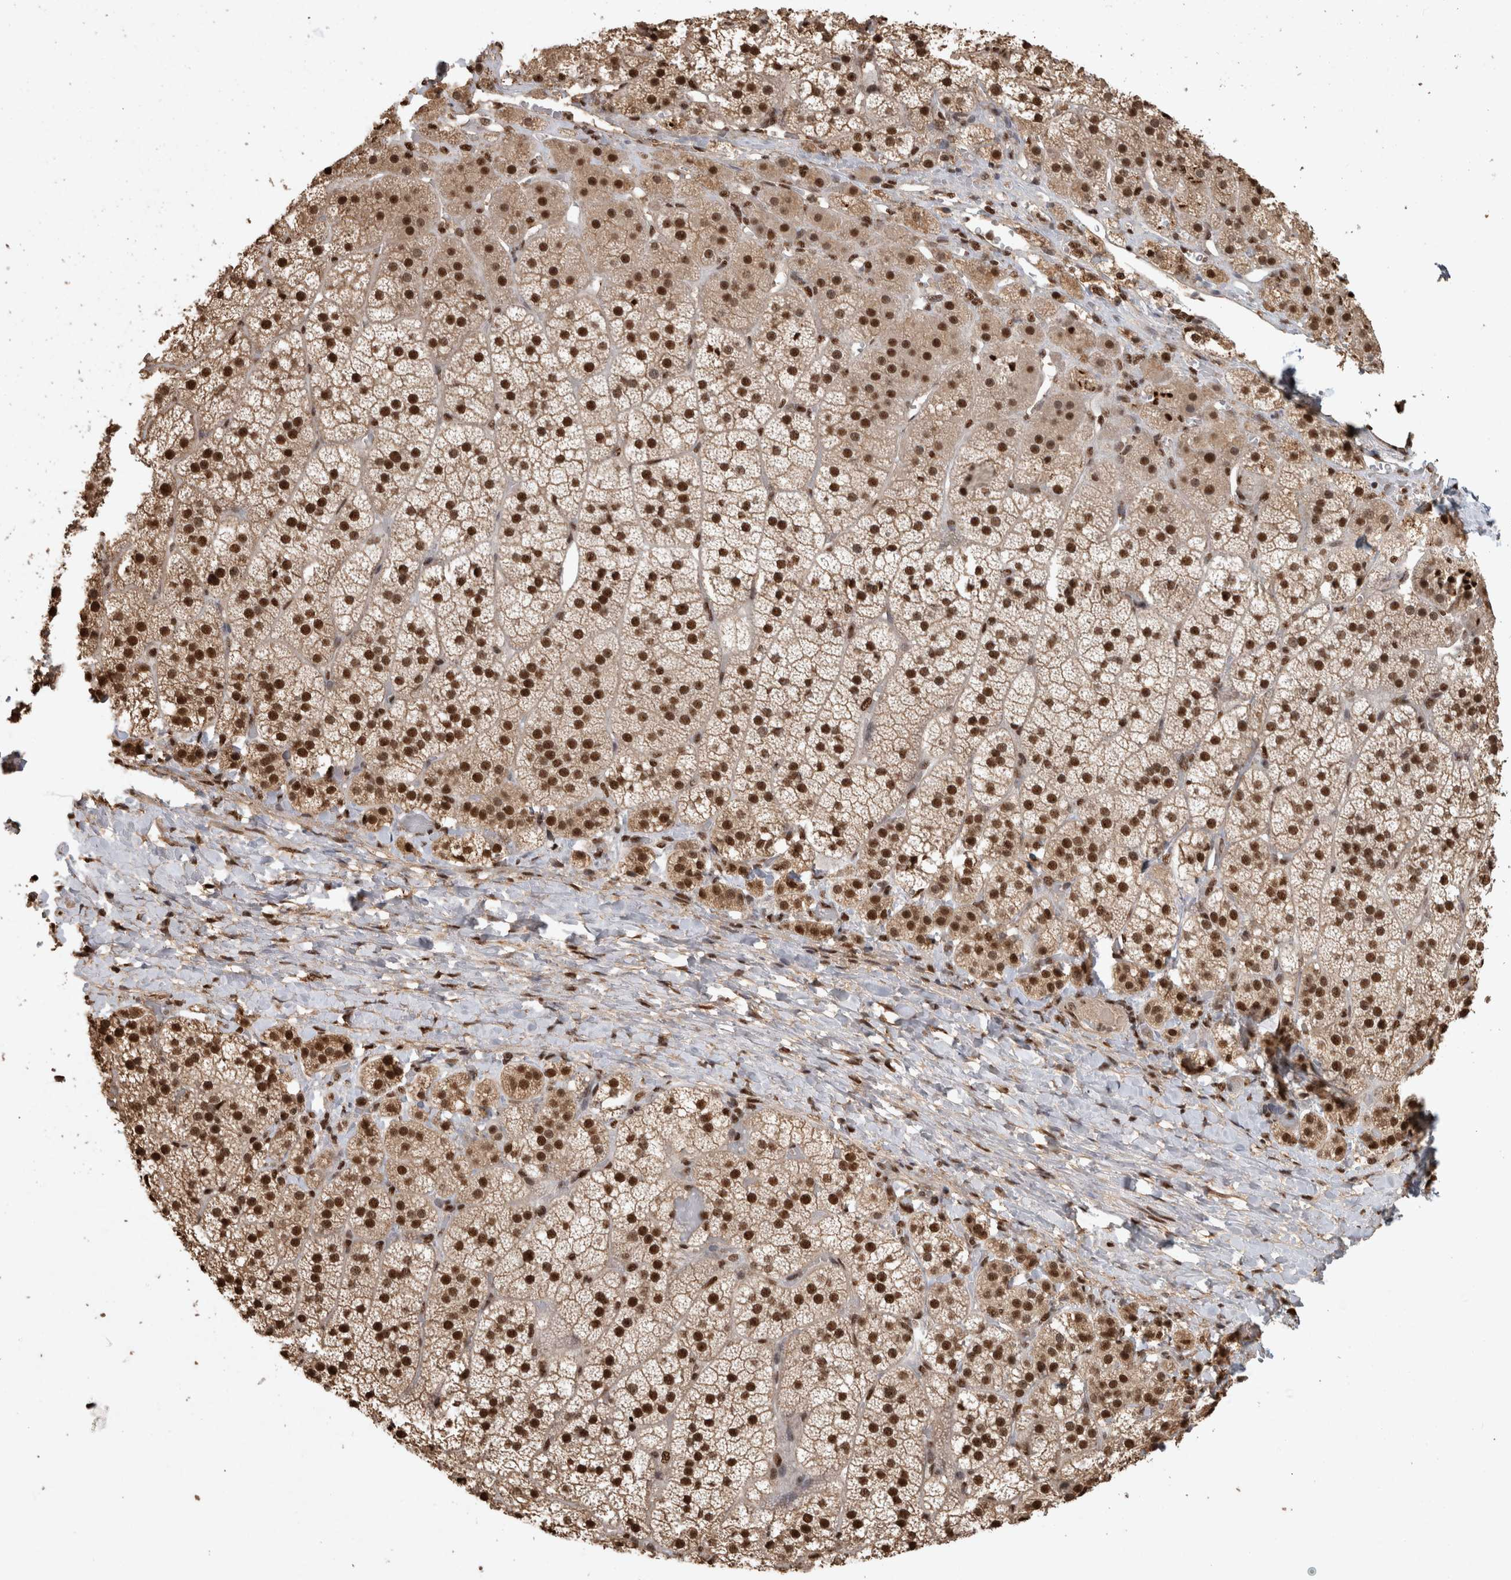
{"staining": {"intensity": "strong", "quantity": ">75%", "location": "nuclear"}, "tissue": "adrenal gland", "cell_type": "Glandular cells", "image_type": "normal", "snomed": [{"axis": "morphology", "description": "Normal tissue, NOS"}, {"axis": "topography", "description": "Adrenal gland"}], "caption": "The image exhibits a brown stain indicating the presence of a protein in the nuclear of glandular cells in adrenal gland. The protein of interest is stained brown, and the nuclei are stained in blue (DAB IHC with brightfield microscopy, high magnification).", "gene": "RAD50", "patient": {"sex": "female", "age": 44}}